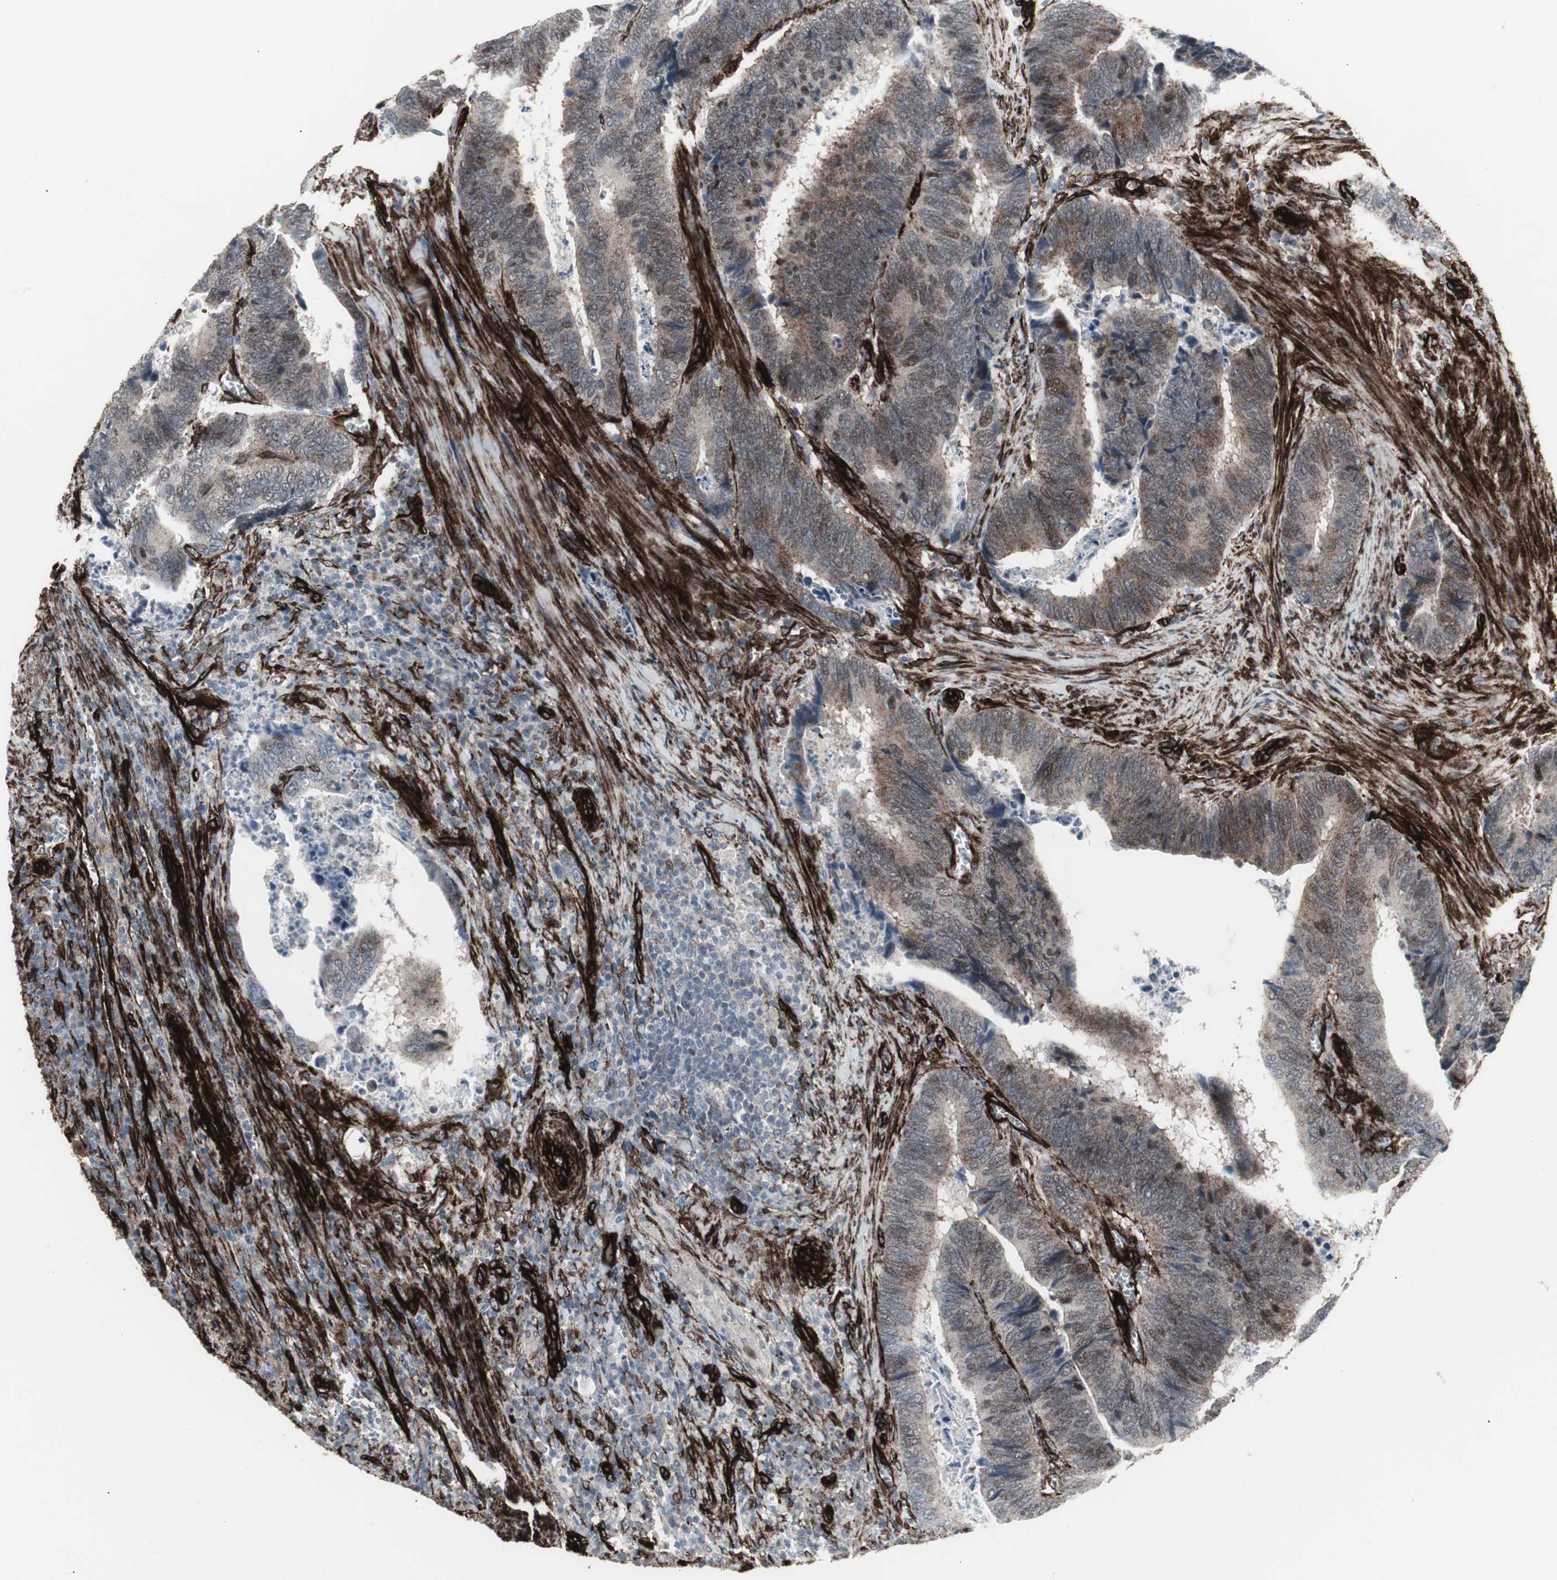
{"staining": {"intensity": "weak", "quantity": "25%-75%", "location": "cytoplasmic/membranous,nuclear"}, "tissue": "colorectal cancer", "cell_type": "Tumor cells", "image_type": "cancer", "snomed": [{"axis": "morphology", "description": "Adenocarcinoma, NOS"}, {"axis": "topography", "description": "Colon"}], "caption": "Protein expression analysis of colorectal adenocarcinoma reveals weak cytoplasmic/membranous and nuclear positivity in approximately 25%-75% of tumor cells.", "gene": "PDGFA", "patient": {"sex": "male", "age": 72}}